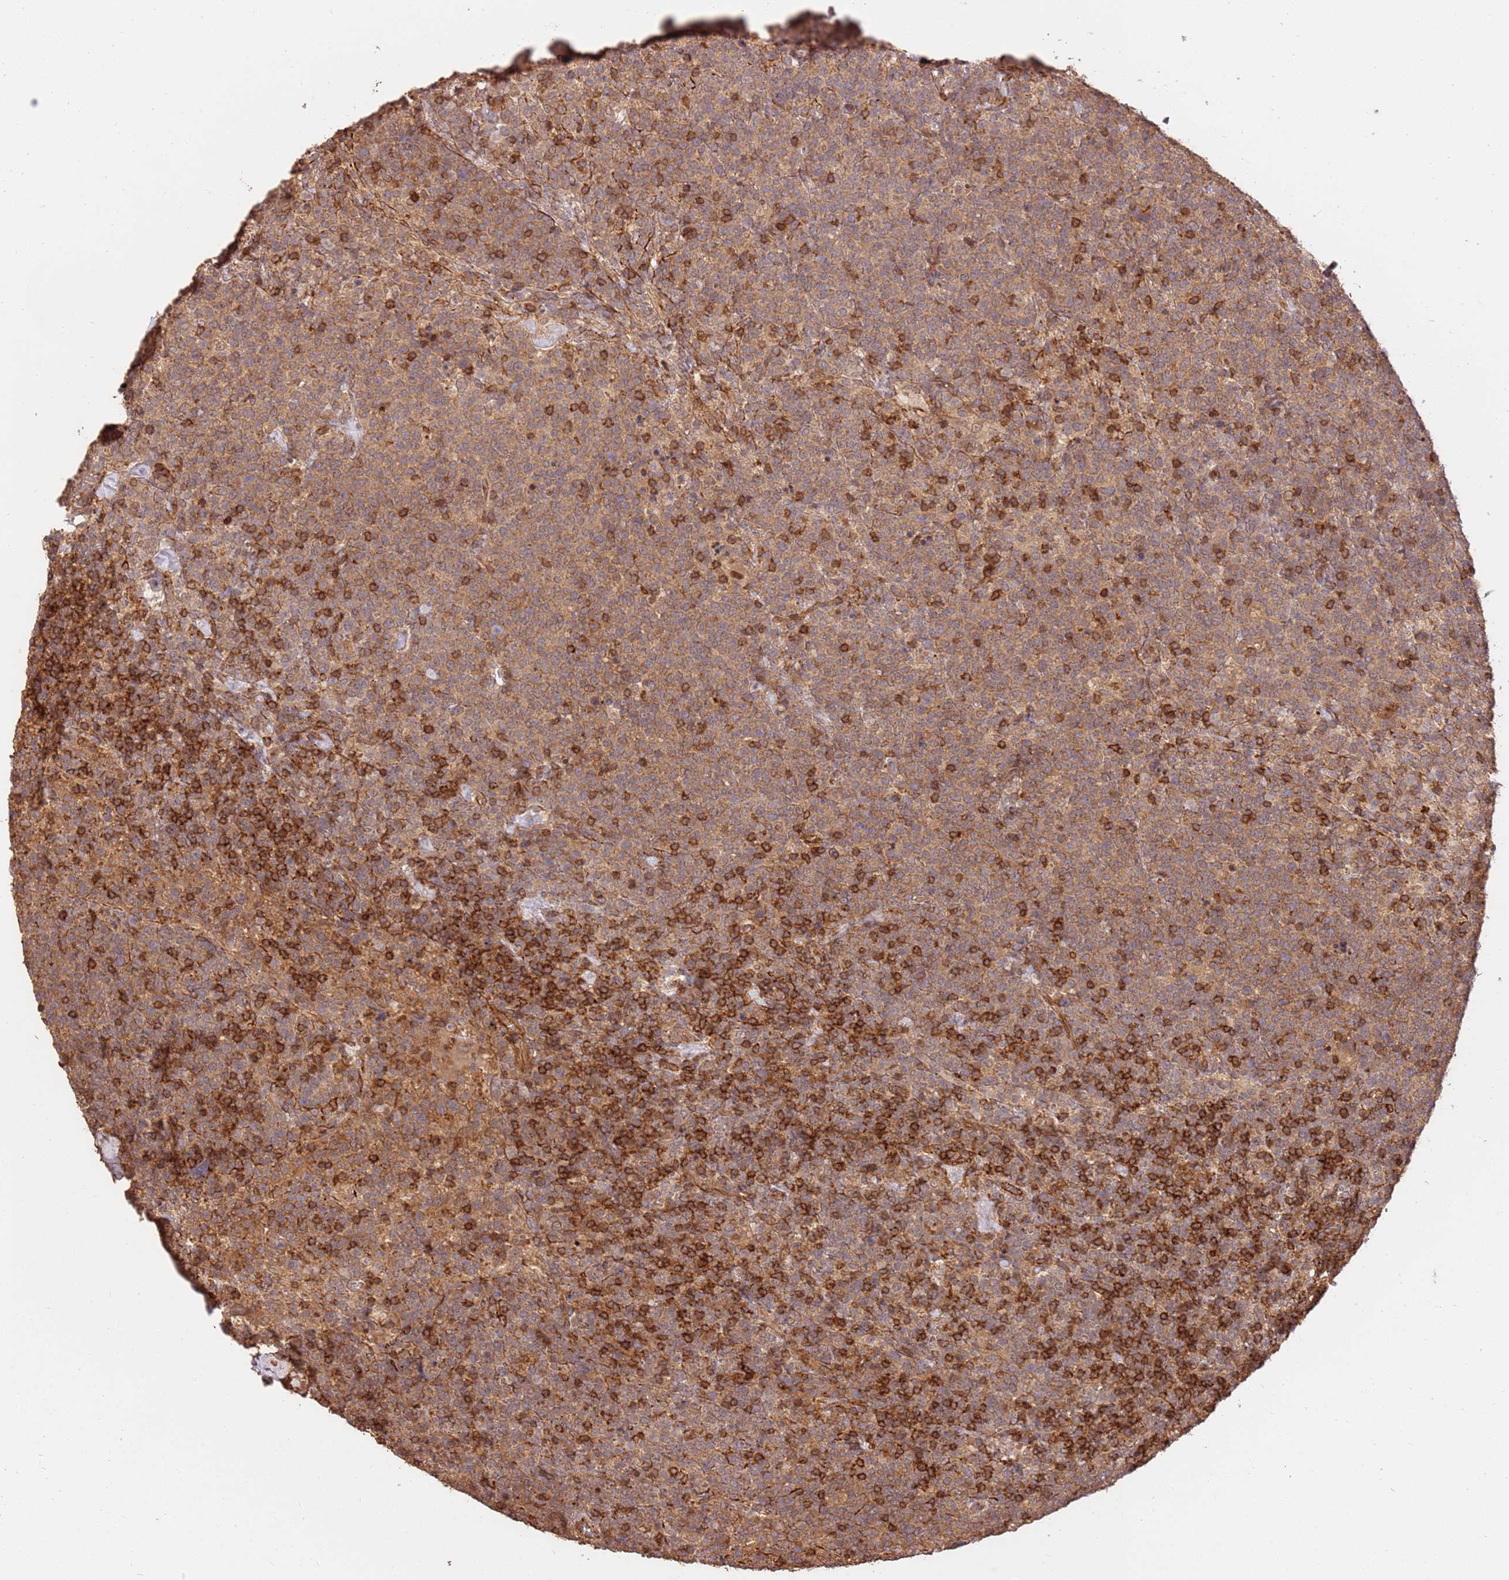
{"staining": {"intensity": "moderate", "quantity": ">75%", "location": "cytoplasmic/membranous"}, "tissue": "lymphoma", "cell_type": "Tumor cells", "image_type": "cancer", "snomed": [{"axis": "morphology", "description": "Malignant lymphoma, non-Hodgkin's type, High grade"}, {"axis": "topography", "description": "Lymph node"}], "caption": "Moderate cytoplasmic/membranous expression is present in approximately >75% of tumor cells in lymphoma.", "gene": "KATNAL2", "patient": {"sex": "male", "age": 61}}